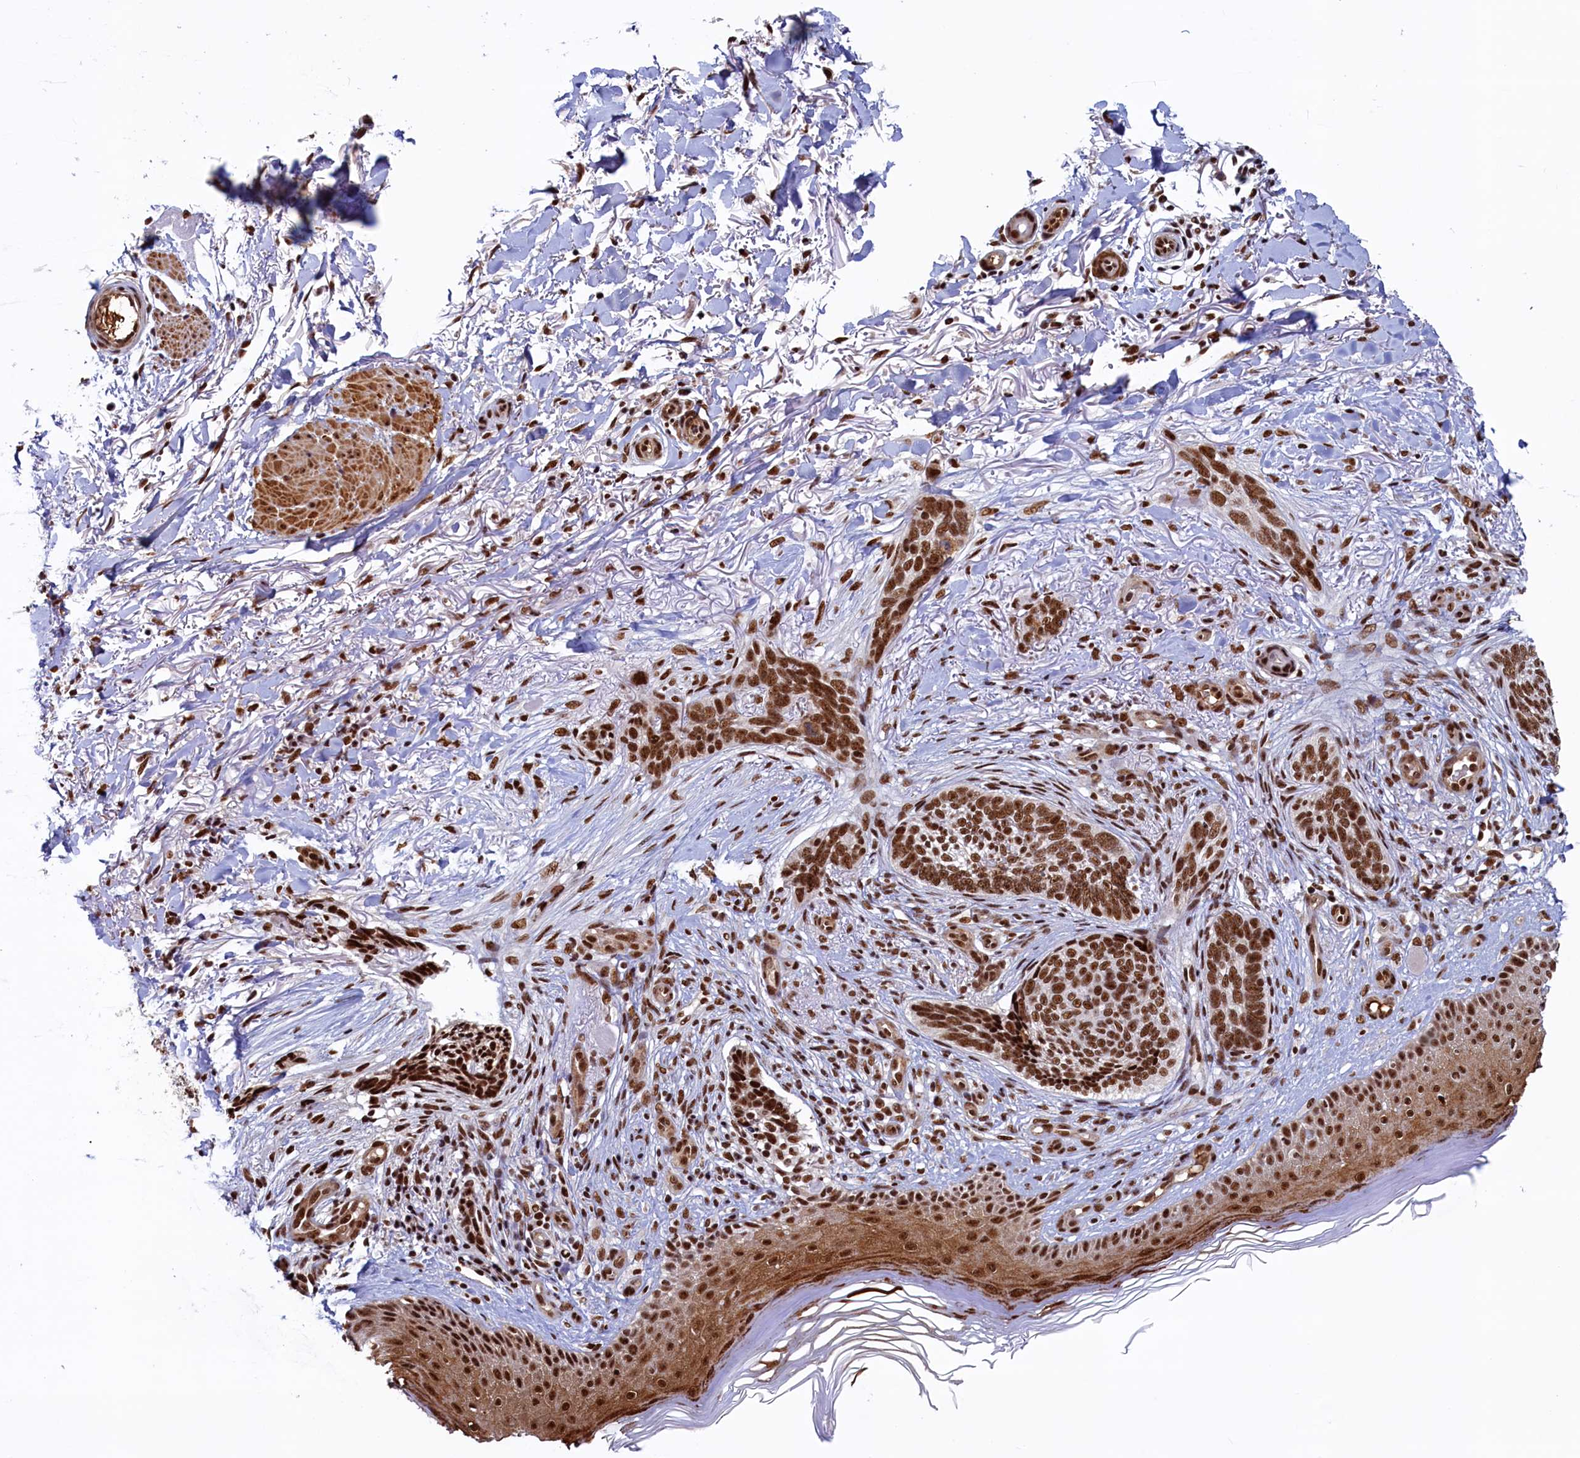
{"staining": {"intensity": "strong", "quantity": ">75%", "location": "nuclear"}, "tissue": "skin cancer", "cell_type": "Tumor cells", "image_type": "cancer", "snomed": [{"axis": "morphology", "description": "Normal tissue, NOS"}, {"axis": "morphology", "description": "Basal cell carcinoma"}, {"axis": "topography", "description": "Skin"}], "caption": "Immunohistochemistry (DAB (3,3'-diaminobenzidine)) staining of skin basal cell carcinoma exhibits strong nuclear protein staining in approximately >75% of tumor cells.", "gene": "ZC3H18", "patient": {"sex": "female", "age": 67}}